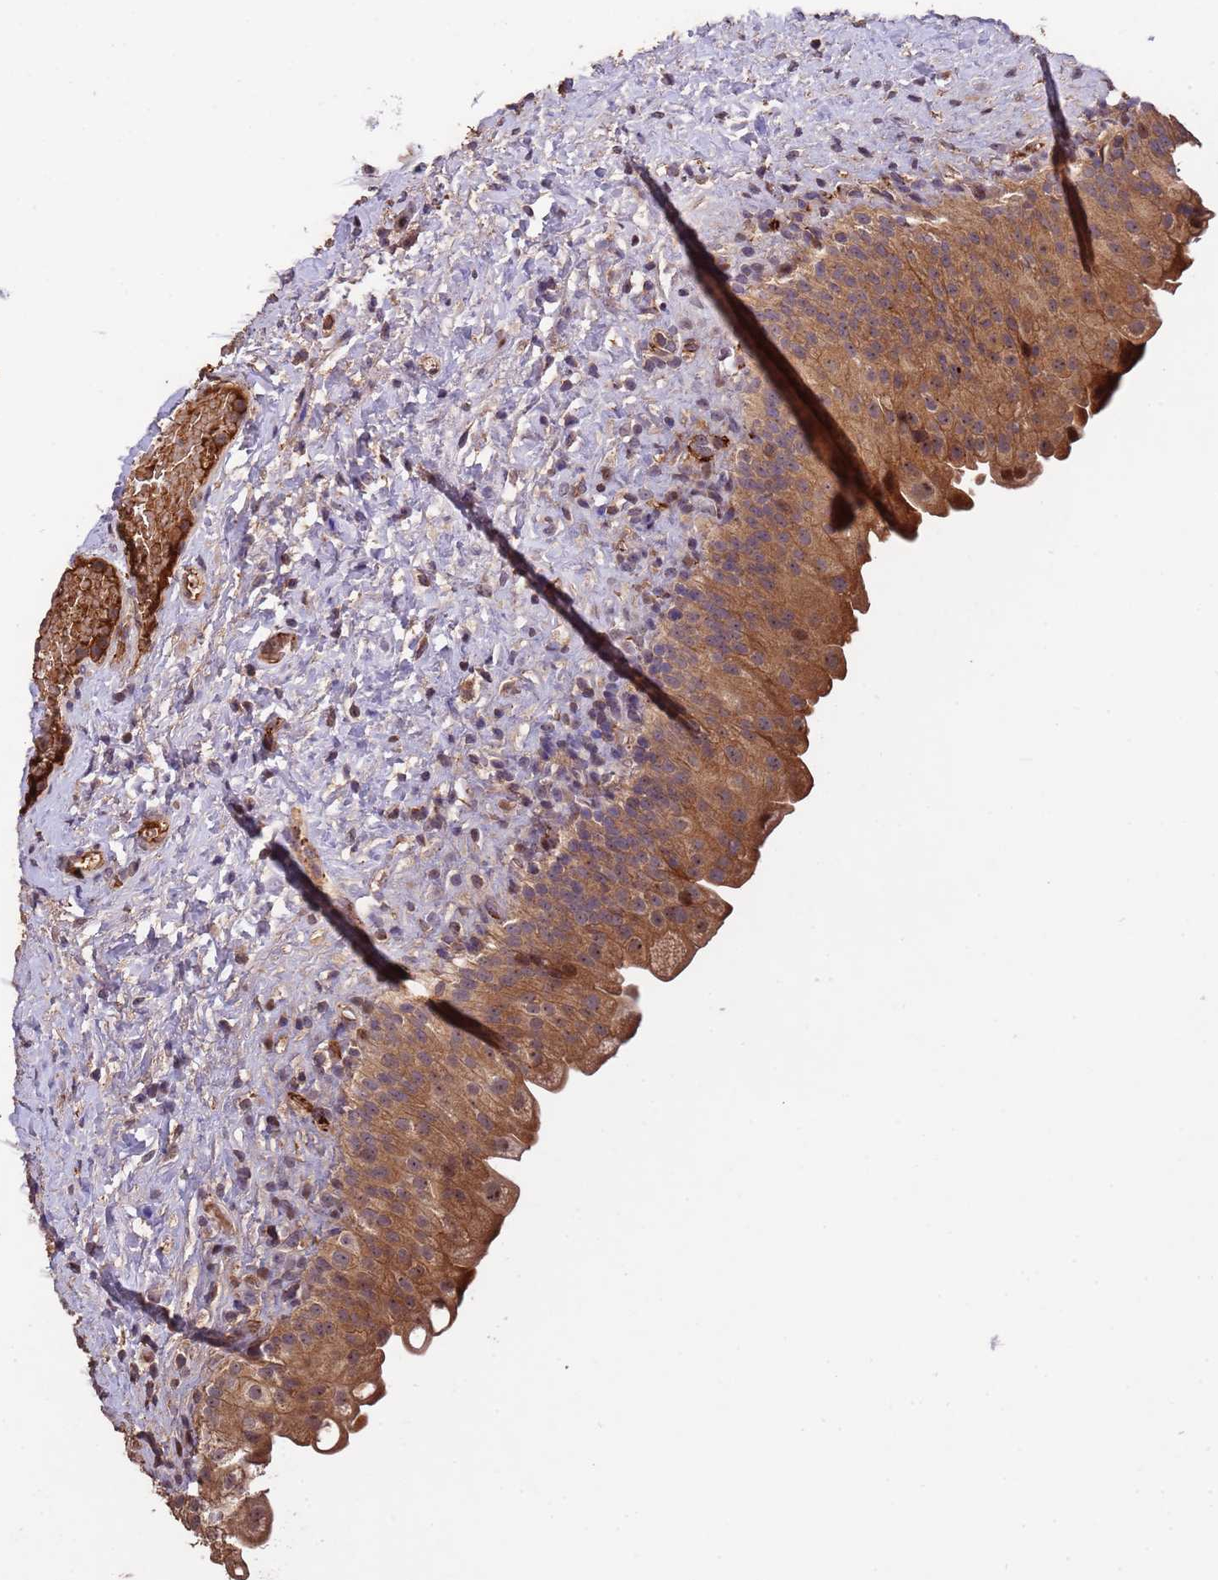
{"staining": {"intensity": "moderate", "quantity": ">75%", "location": "cytoplasmic/membranous"}, "tissue": "urinary bladder", "cell_type": "Urothelial cells", "image_type": "normal", "snomed": [{"axis": "morphology", "description": "Normal tissue, NOS"}, {"axis": "topography", "description": "Urinary bladder"}], "caption": "Immunohistochemical staining of benign urinary bladder demonstrates medium levels of moderate cytoplasmic/membranous positivity in approximately >75% of urothelial cells. The staining was performed using DAB, with brown indicating positive protein expression. Nuclei are stained blue with hematoxylin.", "gene": "CCDC184", "patient": {"sex": "female", "age": 27}}